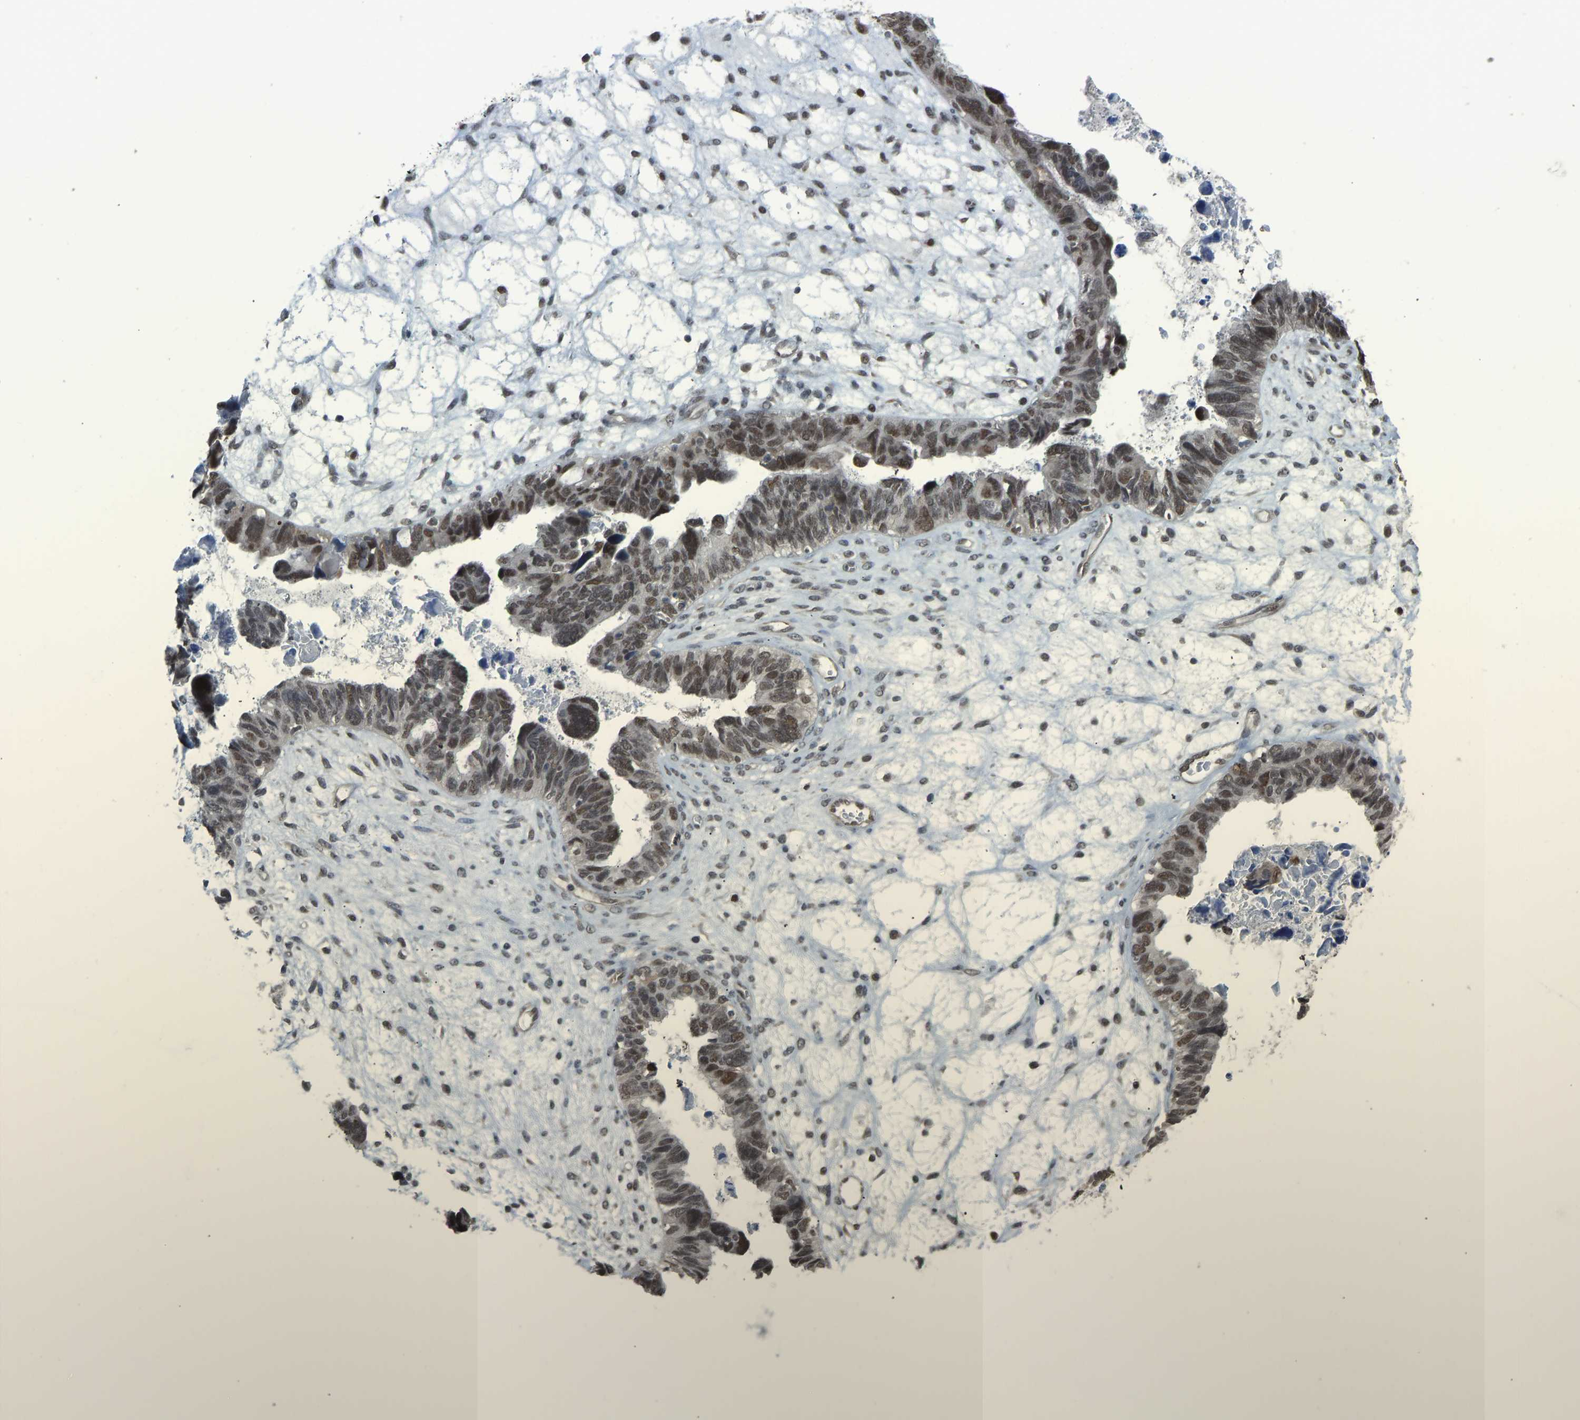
{"staining": {"intensity": "moderate", "quantity": ">75%", "location": "nuclear"}, "tissue": "ovarian cancer", "cell_type": "Tumor cells", "image_type": "cancer", "snomed": [{"axis": "morphology", "description": "Cystadenocarcinoma, serous, NOS"}, {"axis": "topography", "description": "Ovary"}], "caption": "Approximately >75% of tumor cells in serous cystadenocarcinoma (ovarian) show moderate nuclear protein staining as visualized by brown immunohistochemical staining.", "gene": "KPNA6", "patient": {"sex": "female", "age": 79}}